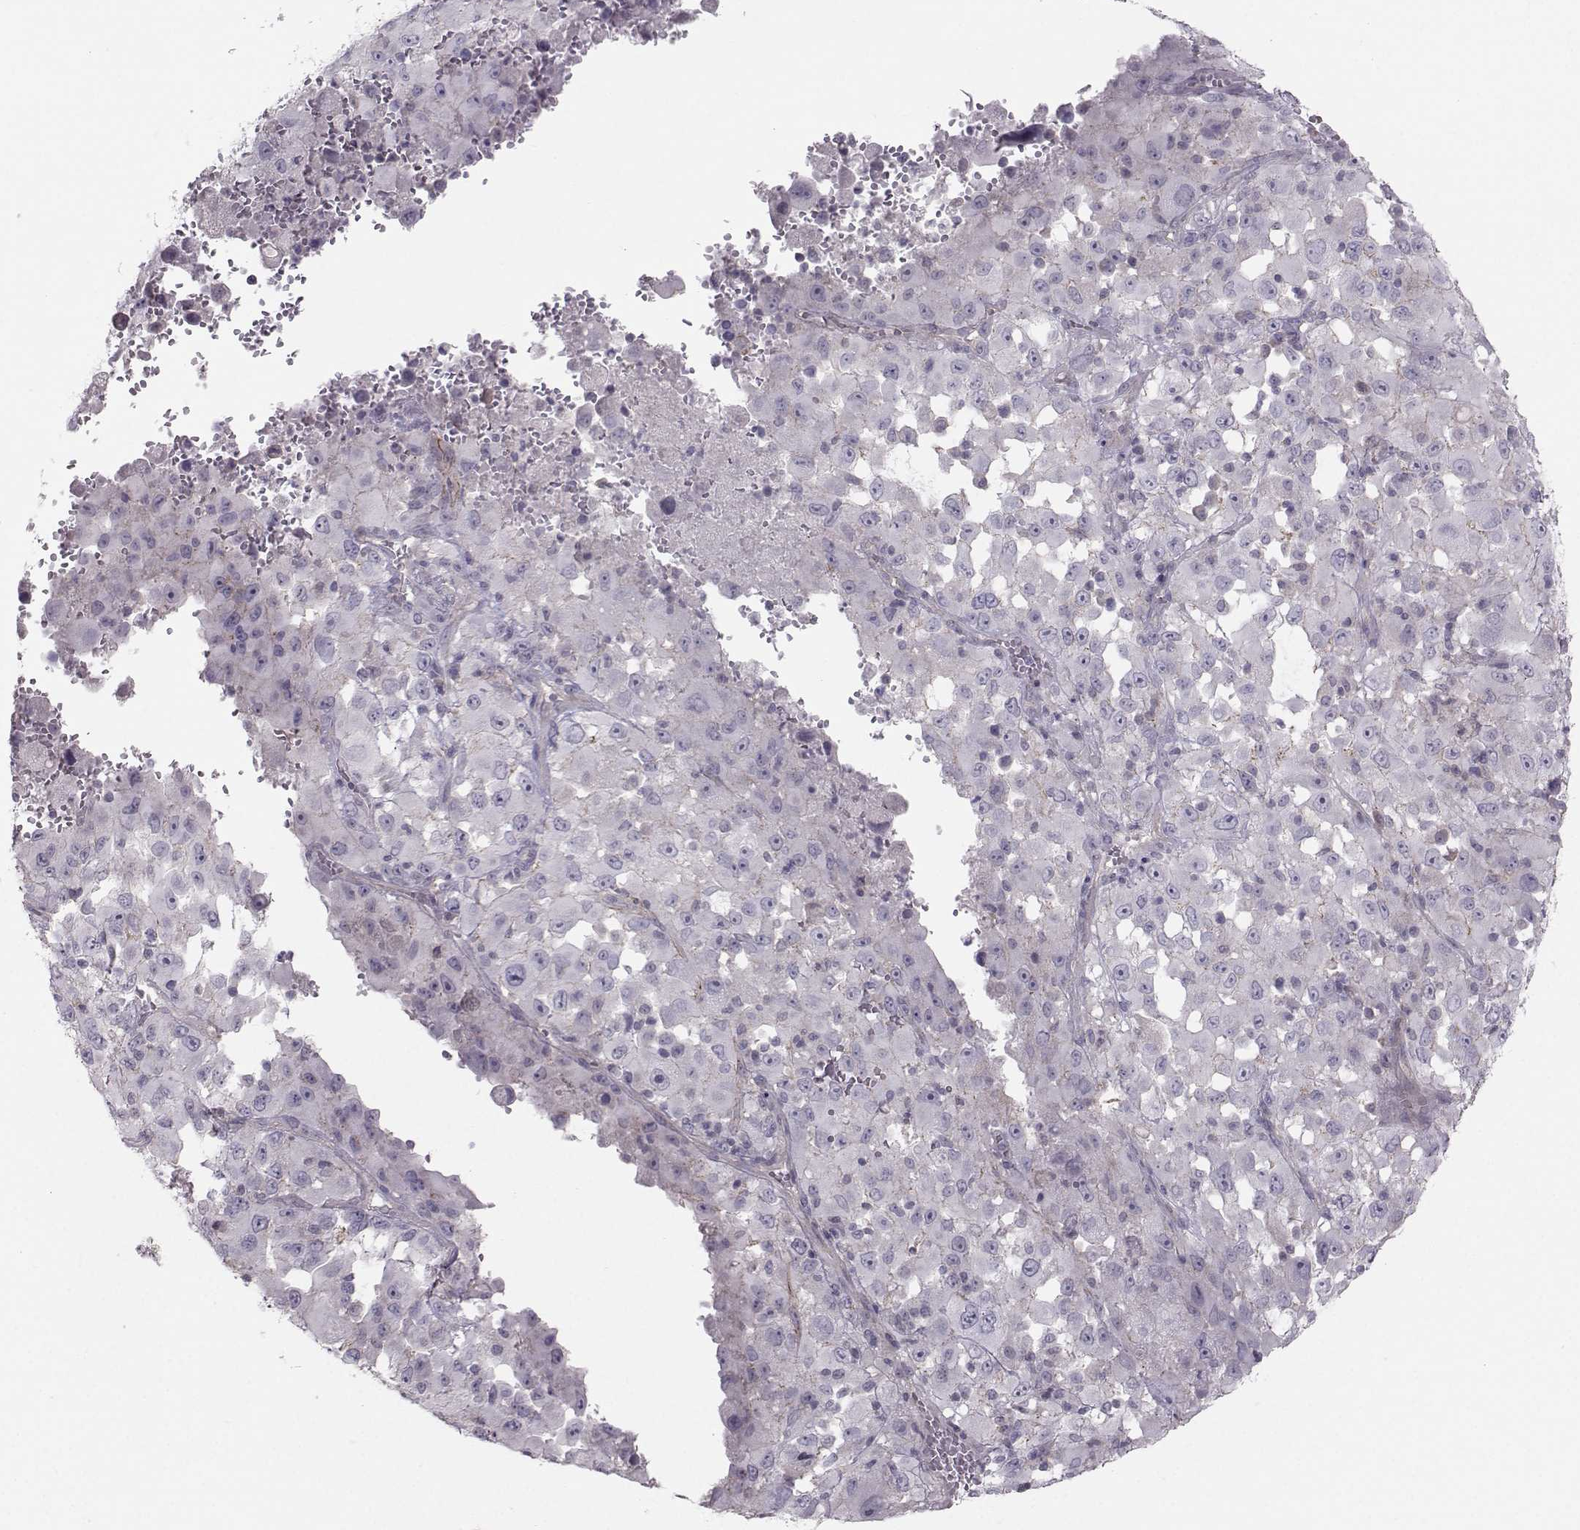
{"staining": {"intensity": "negative", "quantity": "none", "location": "none"}, "tissue": "melanoma", "cell_type": "Tumor cells", "image_type": "cancer", "snomed": [{"axis": "morphology", "description": "Malignant melanoma, Metastatic site"}, {"axis": "topography", "description": "Soft tissue"}], "caption": "Tumor cells are negative for brown protein staining in malignant melanoma (metastatic site).", "gene": "MAST1", "patient": {"sex": "male", "age": 50}}